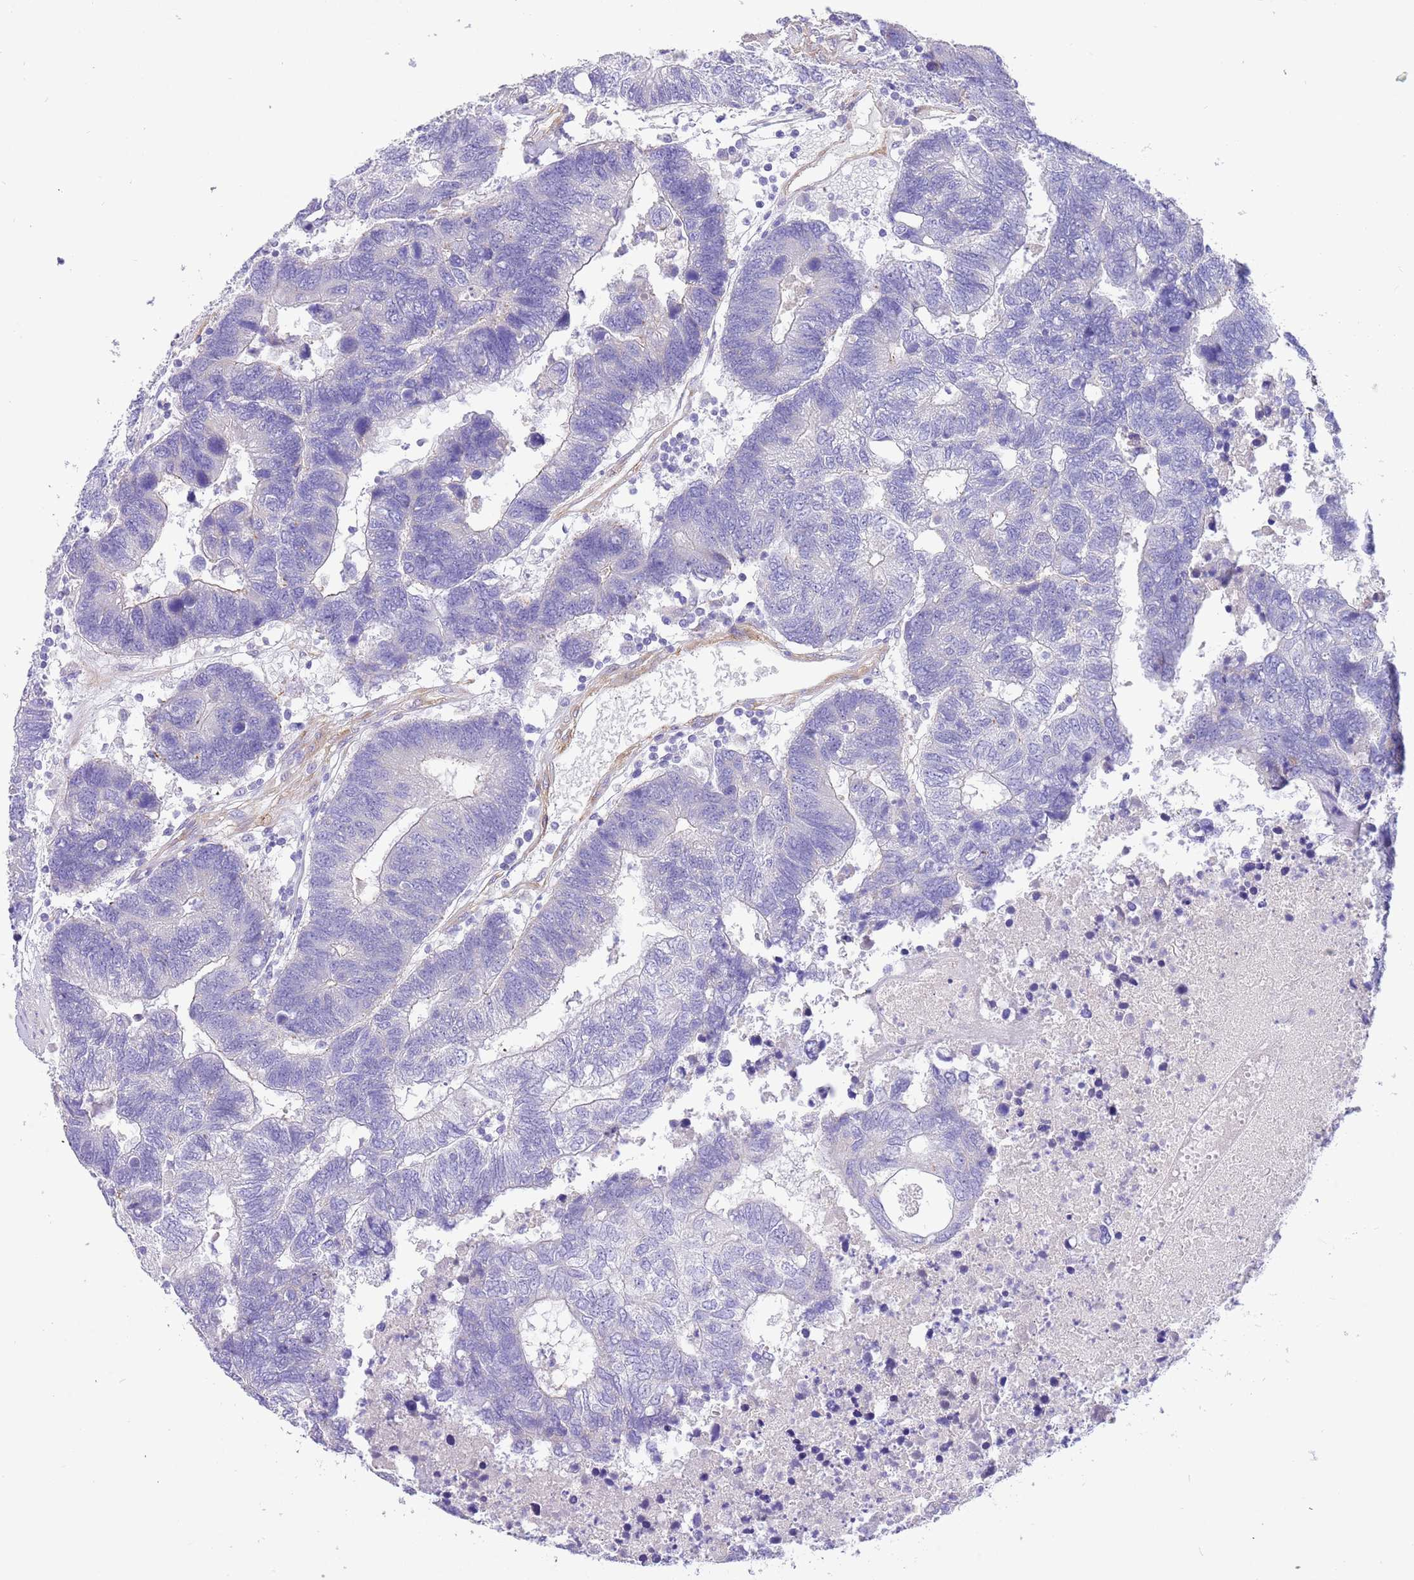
{"staining": {"intensity": "negative", "quantity": "none", "location": "none"}, "tissue": "colorectal cancer", "cell_type": "Tumor cells", "image_type": "cancer", "snomed": [{"axis": "morphology", "description": "Adenocarcinoma, NOS"}, {"axis": "topography", "description": "Colon"}], "caption": "Colorectal cancer was stained to show a protein in brown. There is no significant expression in tumor cells.", "gene": "SERINC3", "patient": {"sex": "female", "age": 48}}